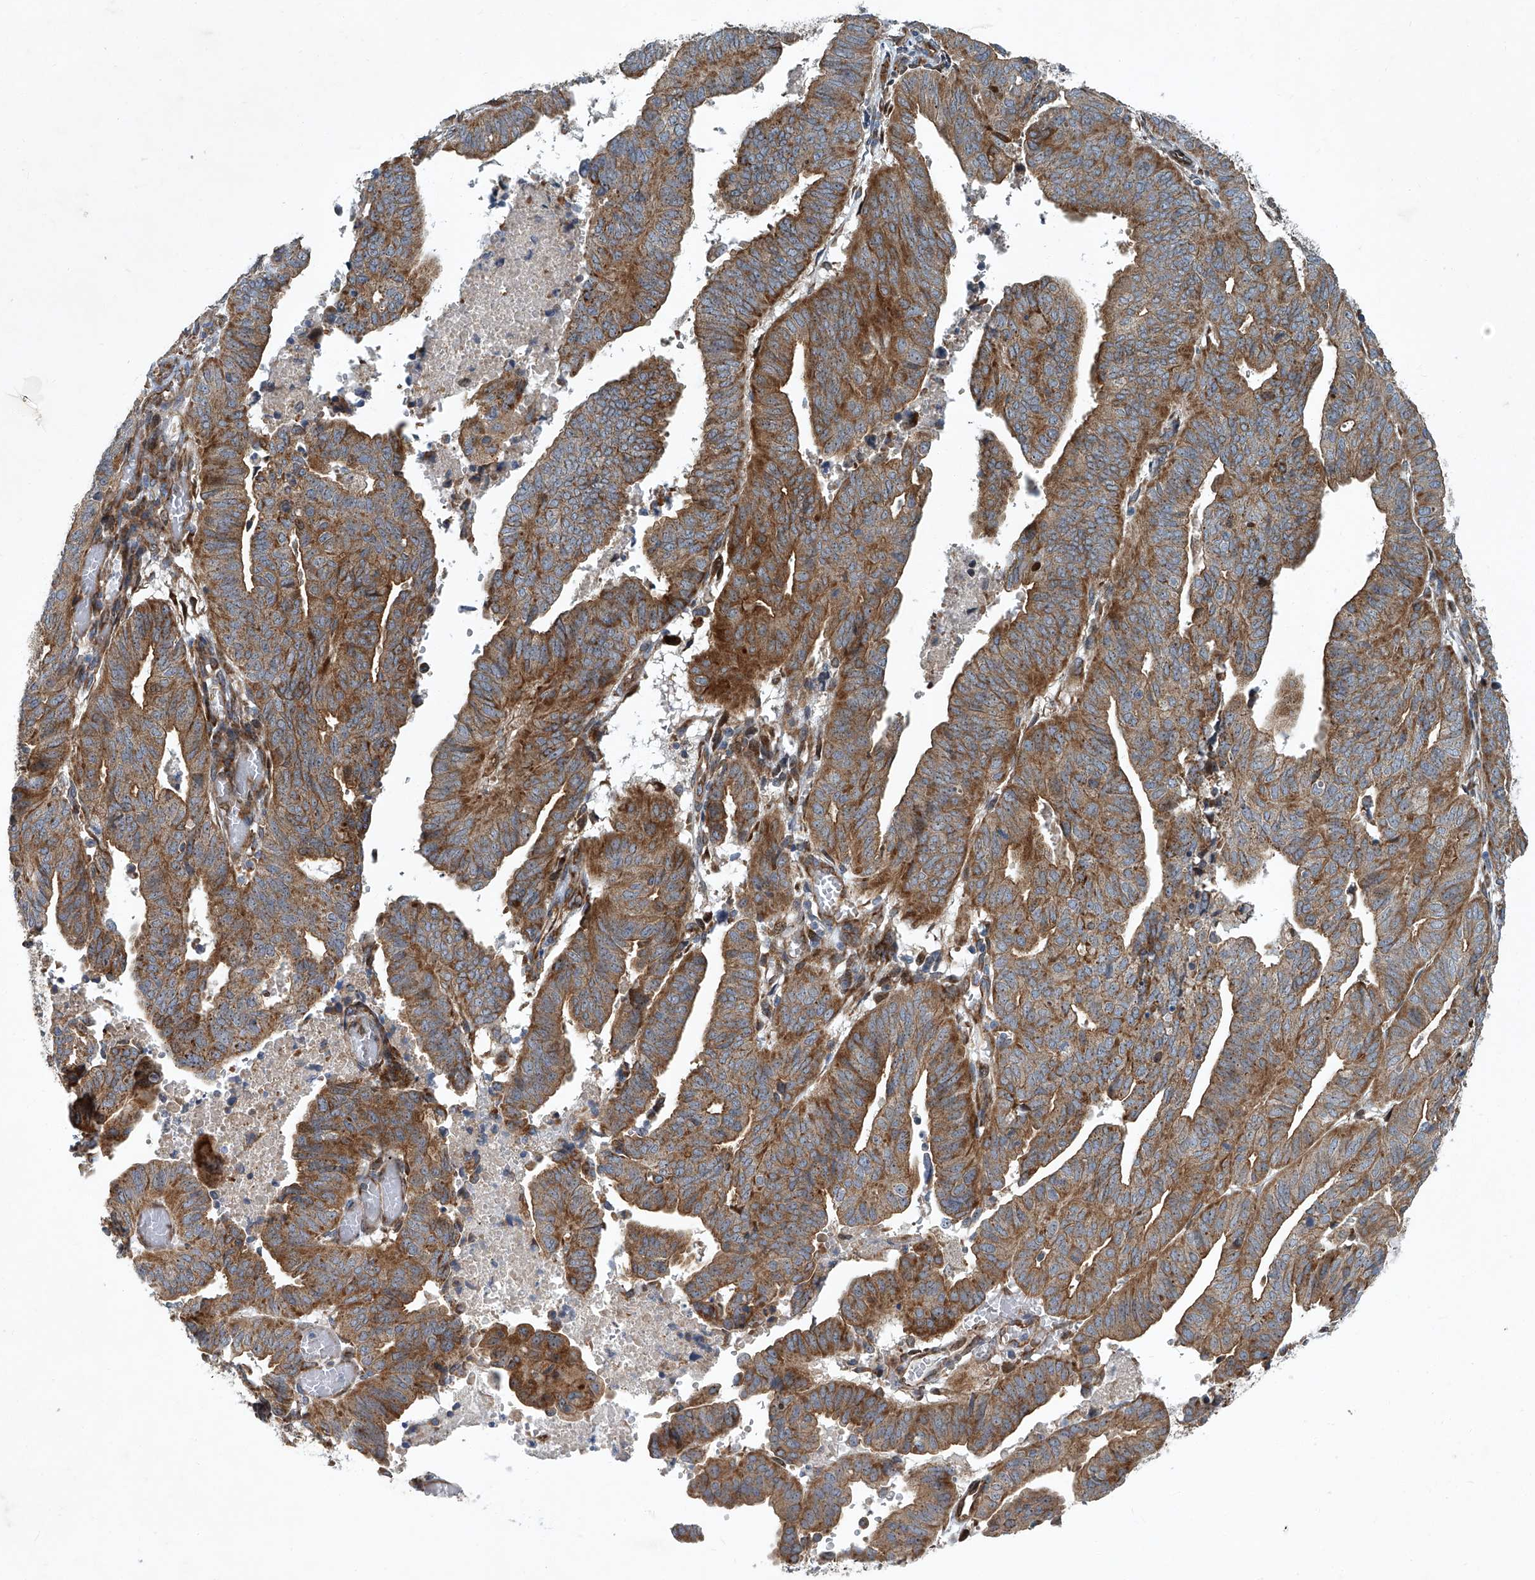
{"staining": {"intensity": "moderate", "quantity": ">75%", "location": "cytoplasmic/membranous"}, "tissue": "endometrial cancer", "cell_type": "Tumor cells", "image_type": "cancer", "snomed": [{"axis": "morphology", "description": "Adenocarcinoma, NOS"}, {"axis": "topography", "description": "Uterus"}], "caption": "Immunohistochemical staining of endometrial adenocarcinoma demonstrates moderate cytoplasmic/membranous protein expression in approximately >75% of tumor cells. The staining is performed using DAB (3,3'-diaminobenzidine) brown chromogen to label protein expression. The nuclei are counter-stained blue using hematoxylin.", "gene": "GPR132", "patient": {"sex": "female", "age": 77}}